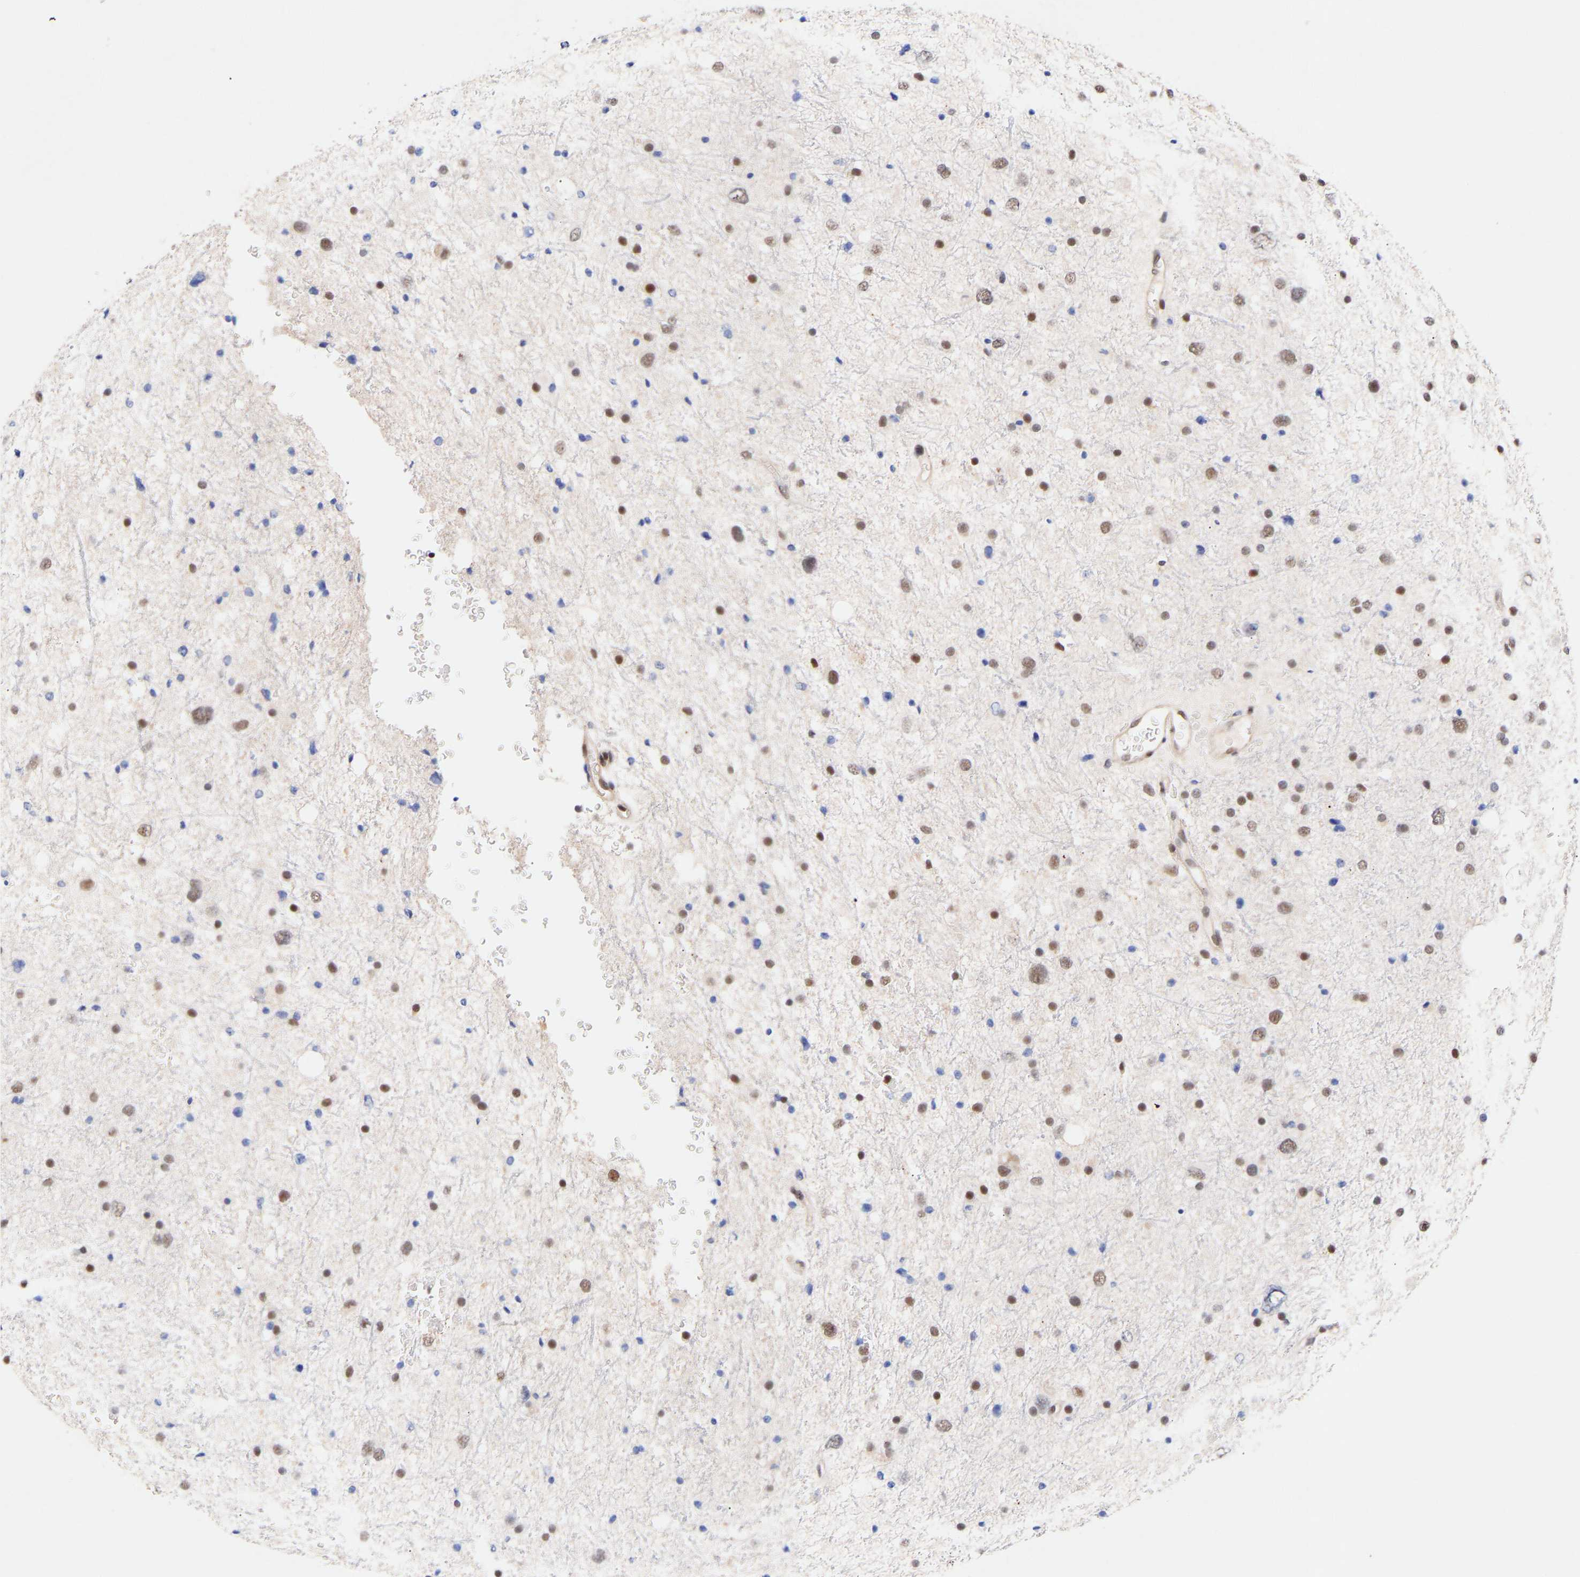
{"staining": {"intensity": "weak", "quantity": "25%-75%", "location": "nuclear"}, "tissue": "glioma", "cell_type": "Tumor cells", "image_type": "cancer", "snomed": [{"axis": "morphology", "description": "Glioma, malignant, Low grade"}, {"axis": "topography", "description": "Brain"}], "caption": "Low-grade glioma (malignant) was stained to show a protein in brown. There is low levels of weak nuclear staining in approximately 25%-75% of tumor cells.", "gene": "RBM15", "patient": {"sex": "female", "age": 37}}